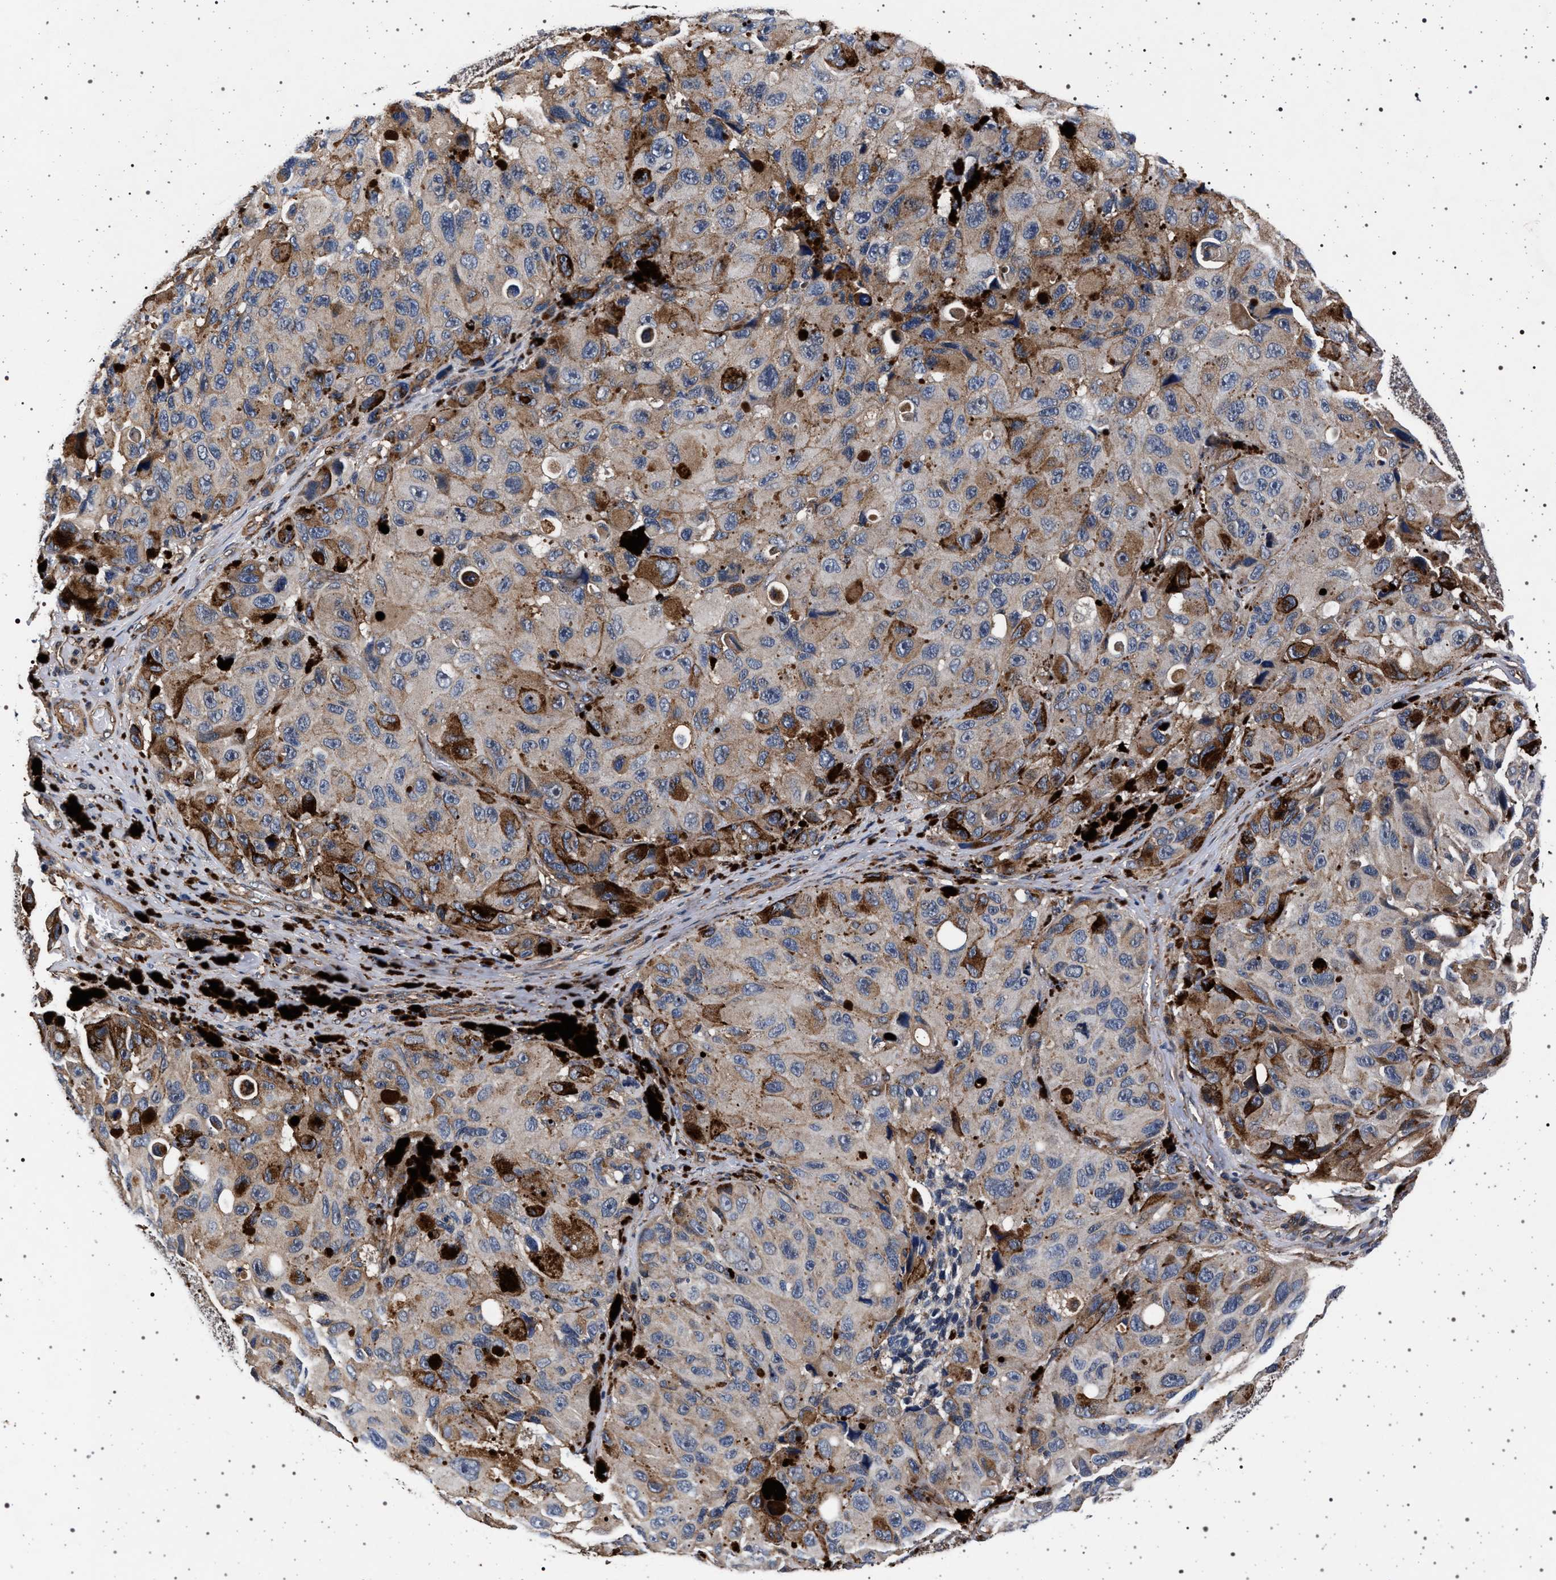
{"staining": {"intensity": "moderate", "quantity": "25%-75%", "location": "cytoplasmic/membranous"}, "tissue": "melanoma", "cell_type": "Tumor cells", "image_type": "cancer", "snomed": [{"axis": "morphology", "description": "Malignant melanoma, NOS"}, {"axis": "topography", "description": "Skin"}], "caption": "Moderate cytoplasmic/membranous staining for a protein is present in about 25%-75% of tumor cells of malignant melanoma using IHC.", "gene": "KCNK6", "patient": {"sex": "female", "age": 73}}